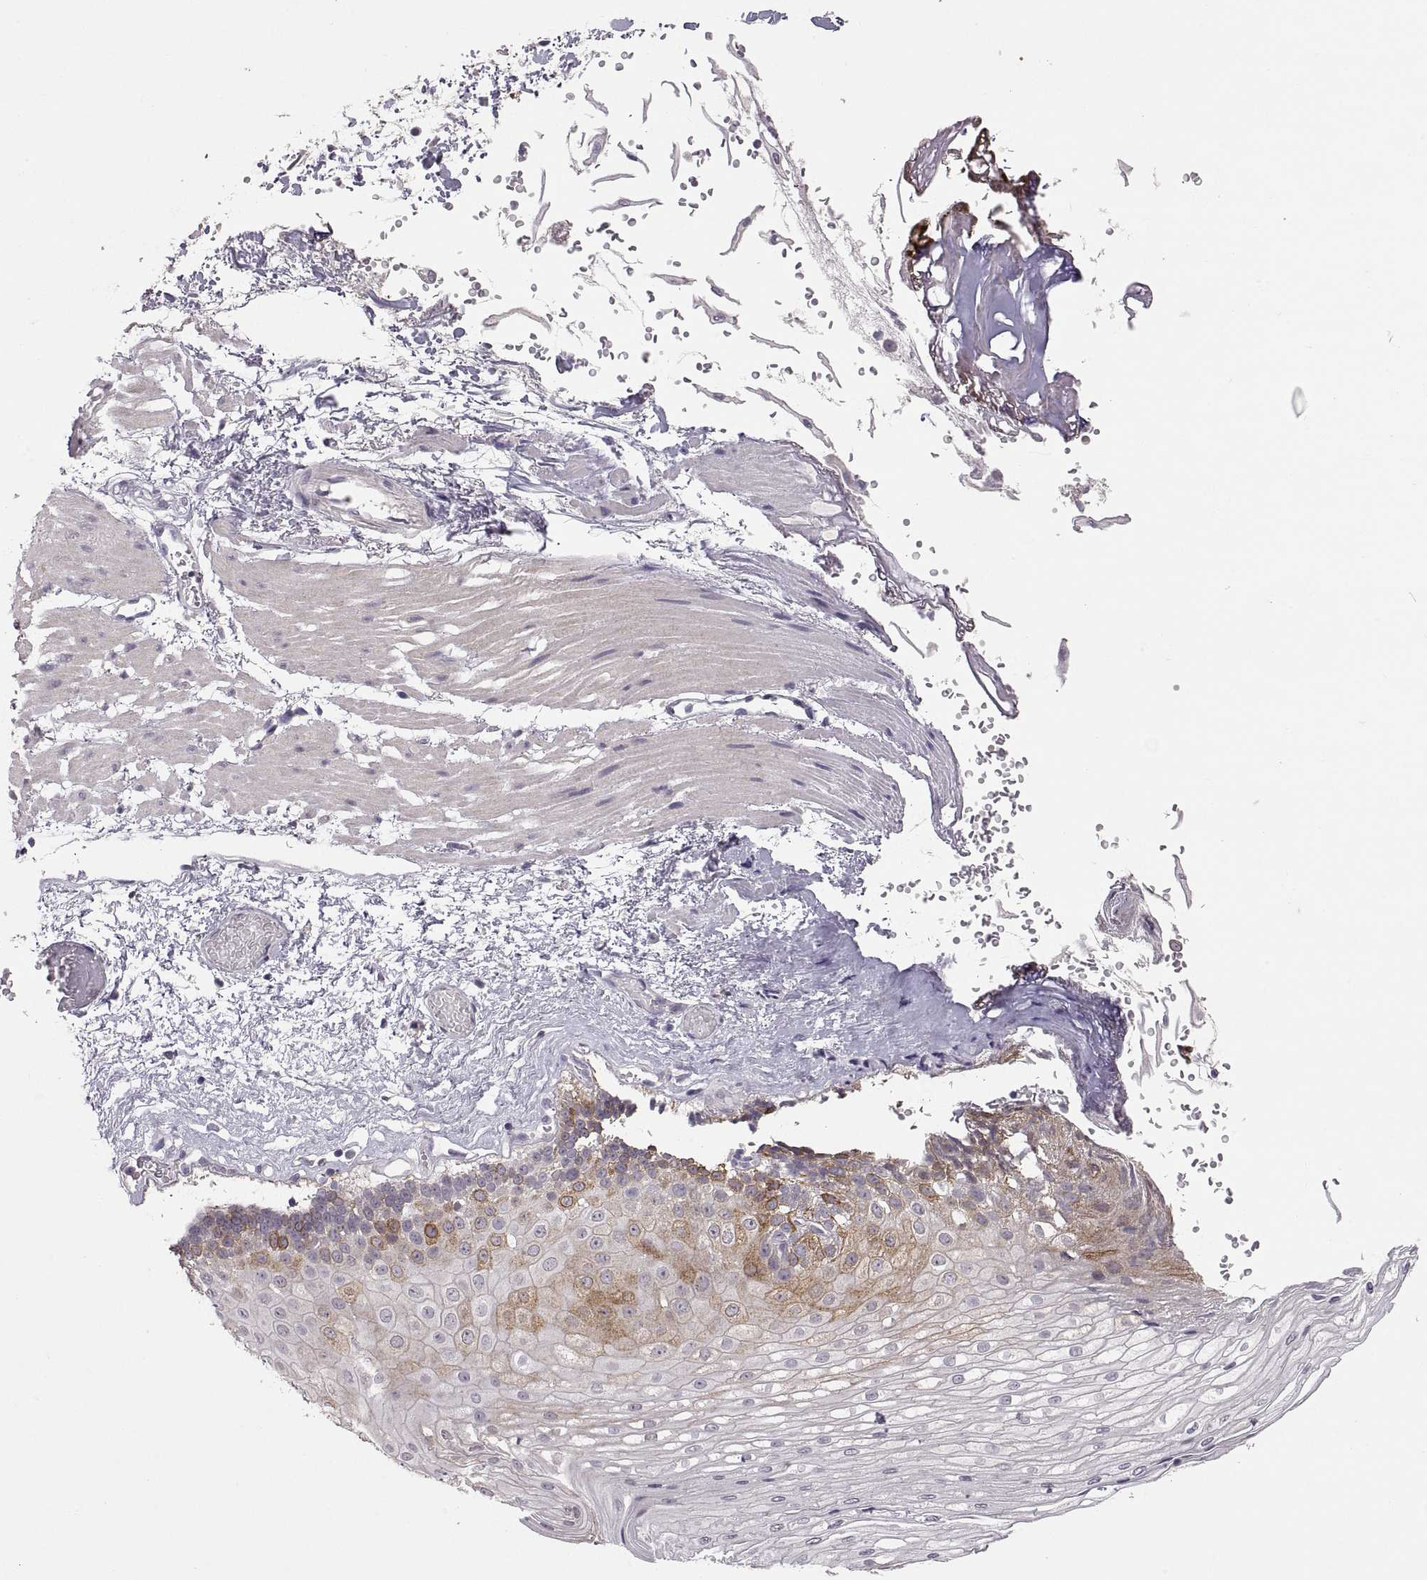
{"staining": {"intensity": "strong", "quantity": "<25%", "location": "cytoplasmic/membranous"}, "tissue": "esophagus", "cell_type": "Squamous epithelial cells", "image_type": "normal", "snomed": [{"axis": "morphology", "description": "Normal tissue, NOS"}, {"axis": "topography", "description": "Esophagus"}], "caption": "This image demonstrates immunohistochemistry staining of normal human esophagus, with medium strong cytoplasmic/membranous staining in approximately <25% of squamous epithelial cells.", "gene": "HMGCR", "patient": {"sex": "female", "age": 62}}